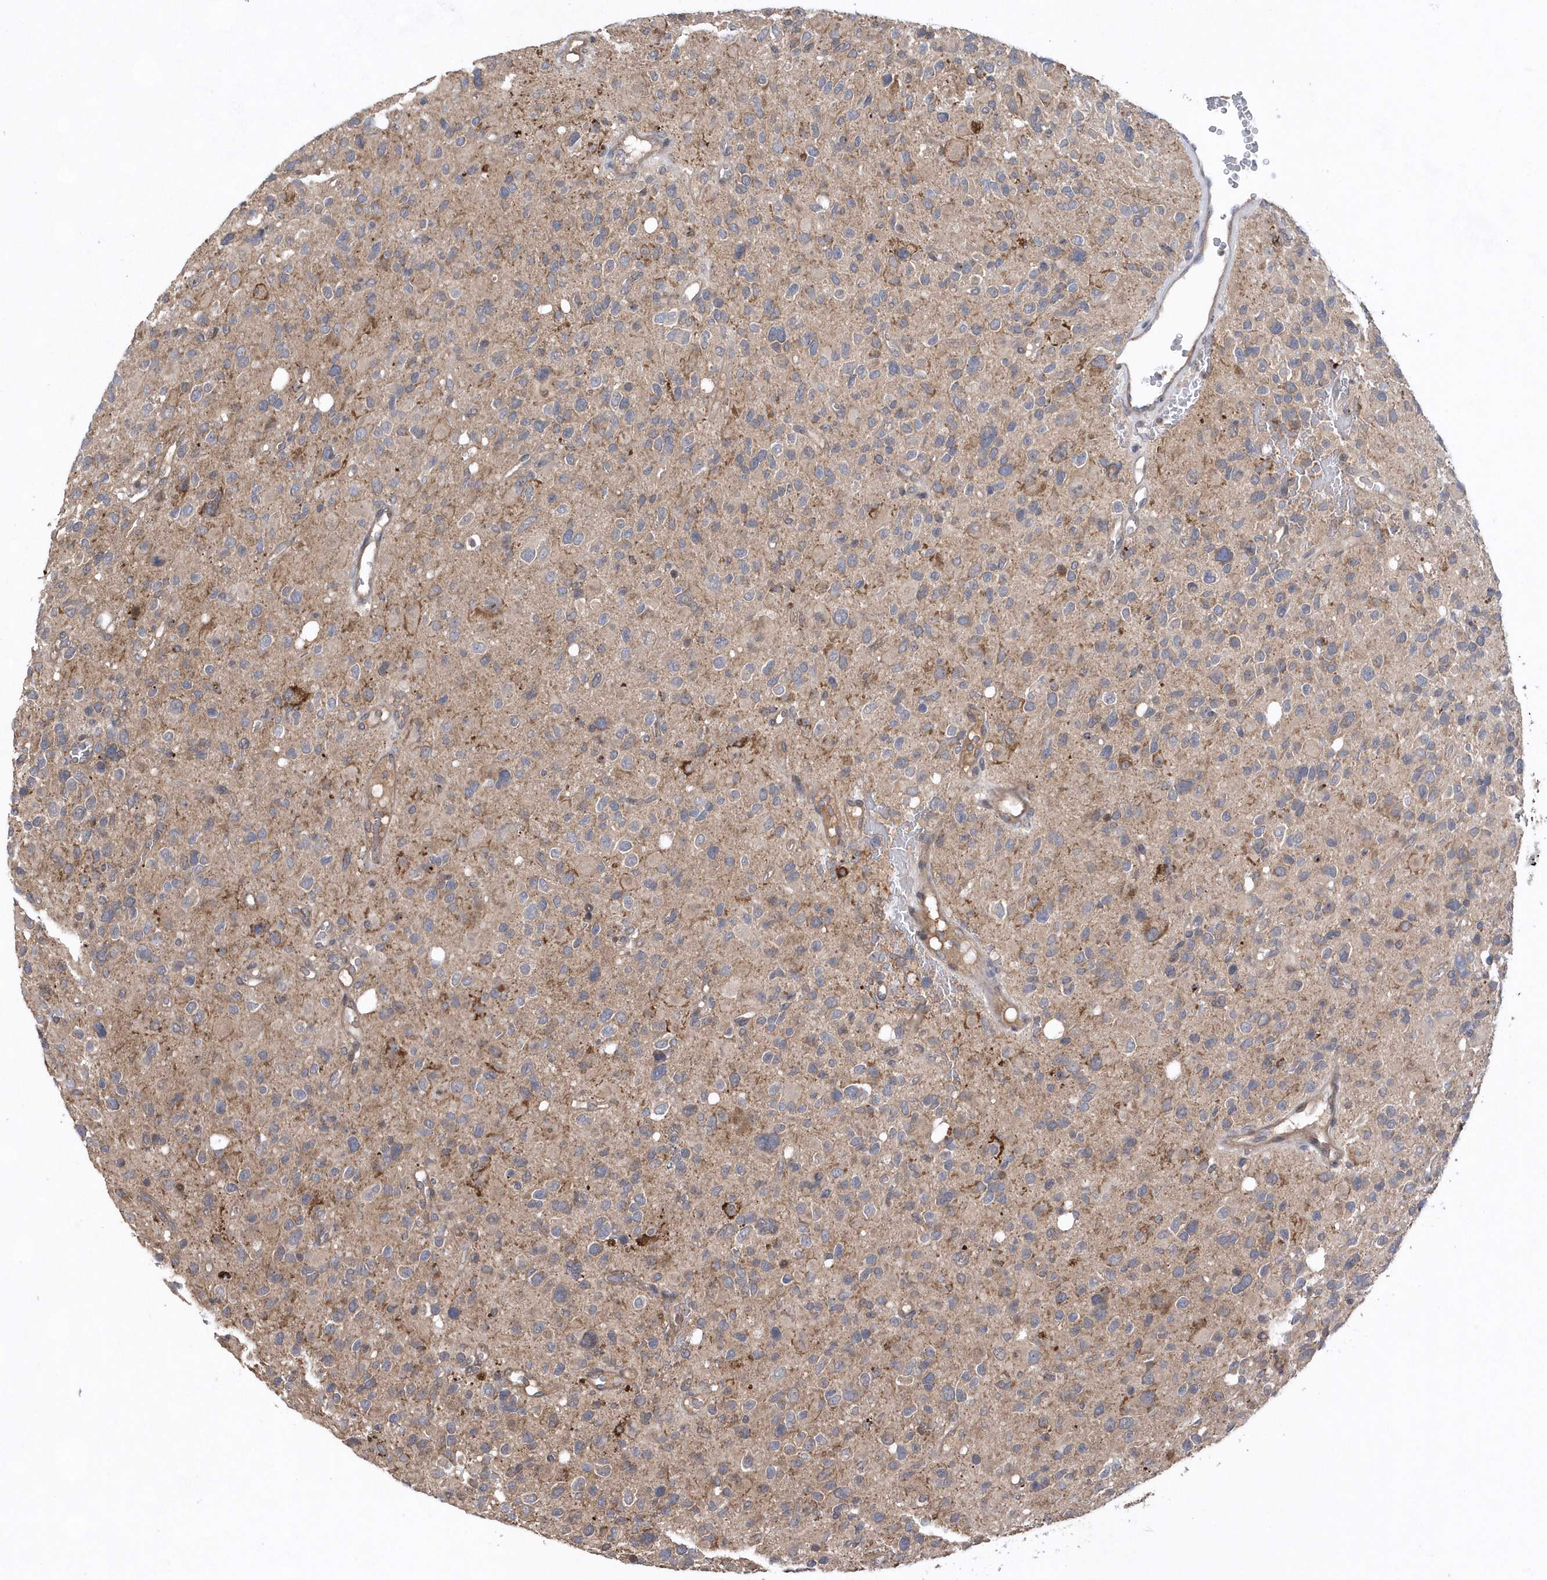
{"staining": {"intensity": "negative", "quantity": "none", "location": "none"}, "tissue": "glioma", "cell_type": "Tumor cells", "image_type": "cancer", "snomed": [{"axis": "morphology", "description": "Glioma, malignant, High grade"}, {"axis": "topography", "description": "Brain"}], "caption": "This is an immunohistochemistry photomicrograph of human malignant high-grade glioma. There is no staining in tumor cells.", "gene": "HMGCS1", "patient": {"sex": "male", "age": 48}}